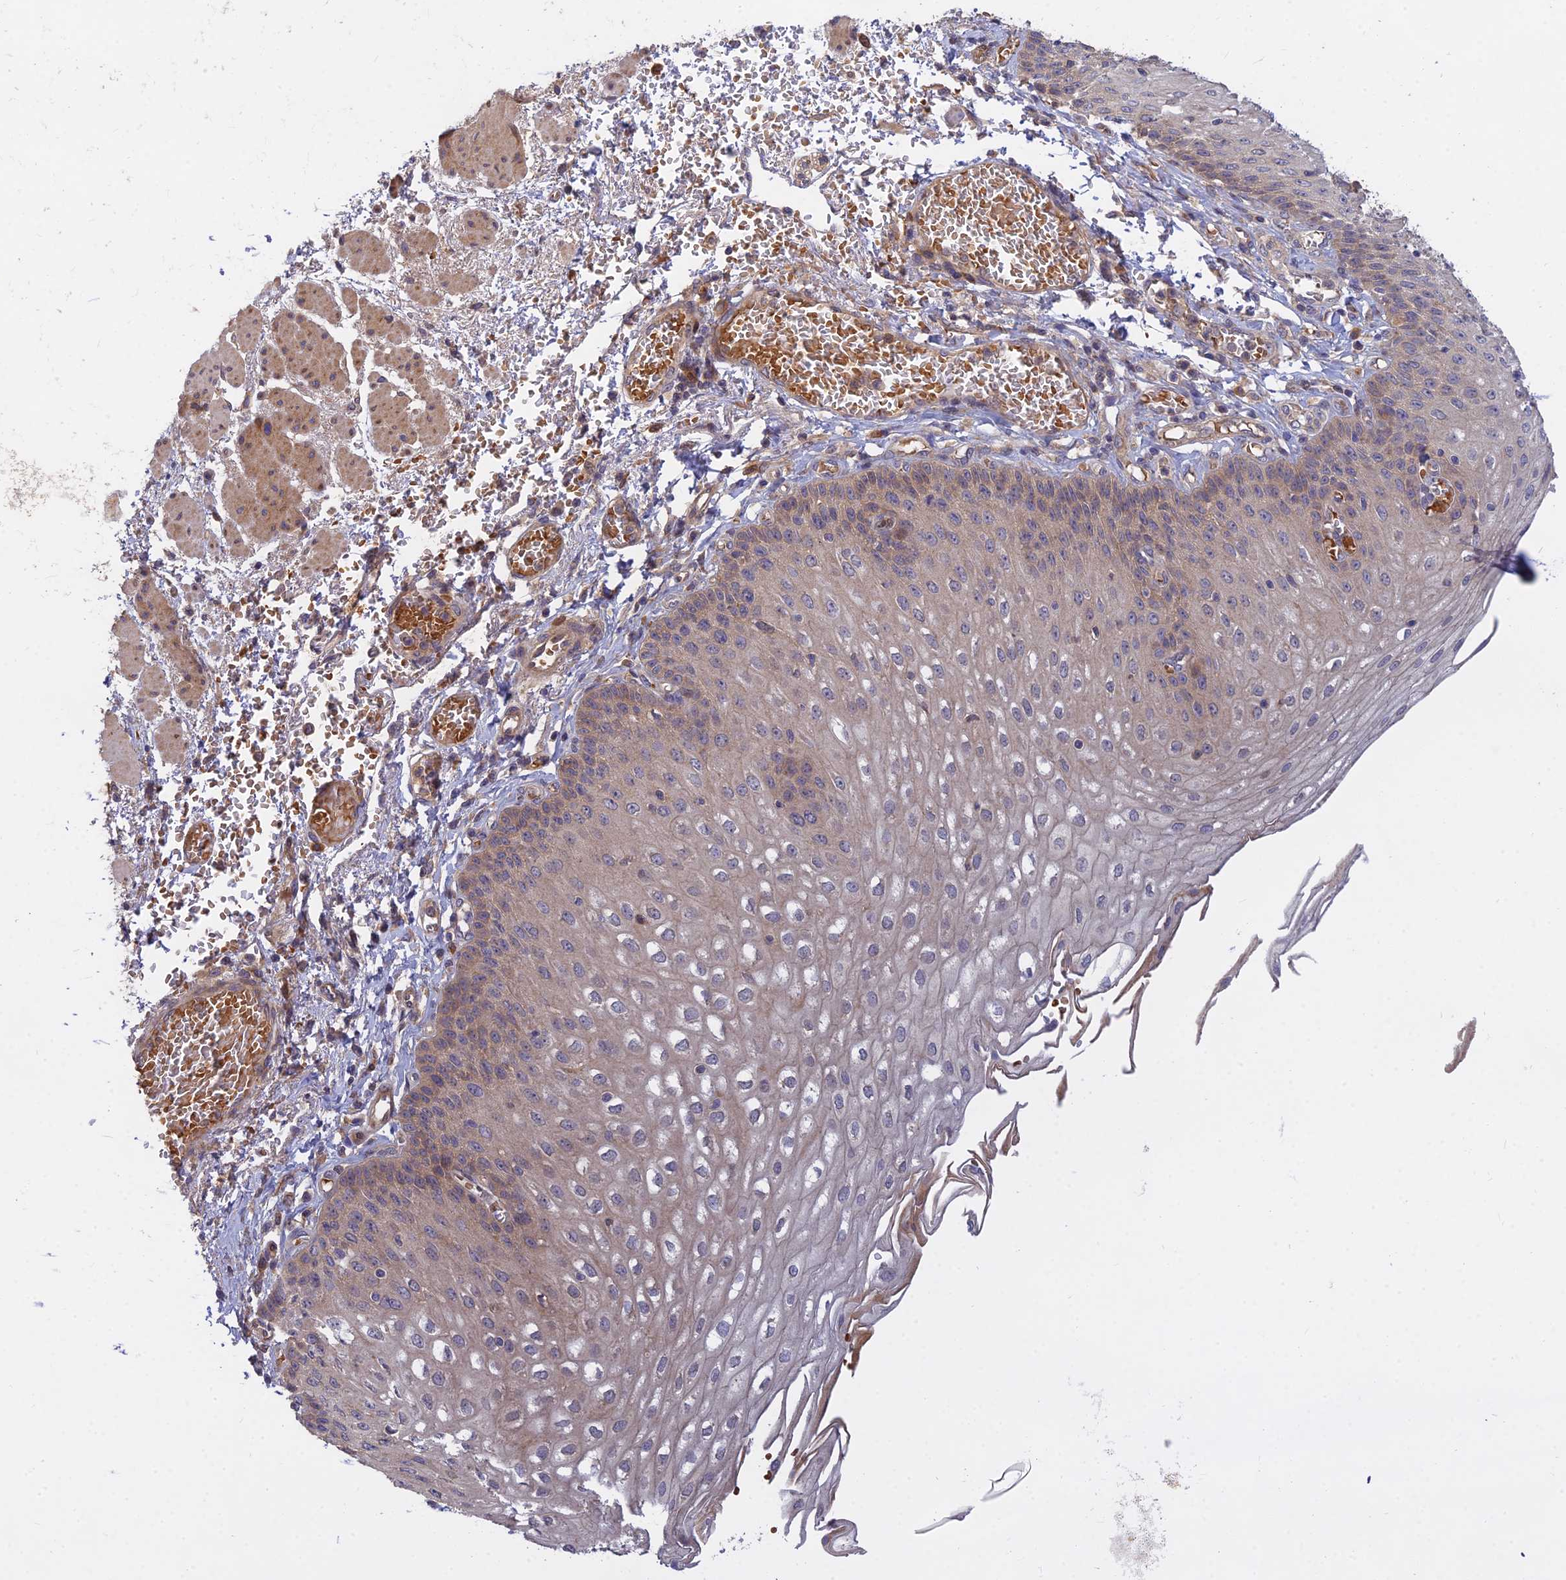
{"staining": {"intensity": "weak", "quantity": "25%-75%", "location": "cytoplasmic/membranous"}, "tissue": "esophagus", "cell_type": "Squamous epithelial cells", "image_type": "normal", "snomed": [{"axis": "morphology", "description": "Normal tissue, NOS"}, {"axis": "topography", "description": "Esophagus"}], "caption": "DAB (3,3'-diaminobenzidine) immunohistochemical staining of normal esophagus shows weak cytoplasmic/membranous protein positivity in about 25%-75% of squamous epithelial cells.", "gene": "FAM151B", "patient": {"sex": "male", "age": 81}}